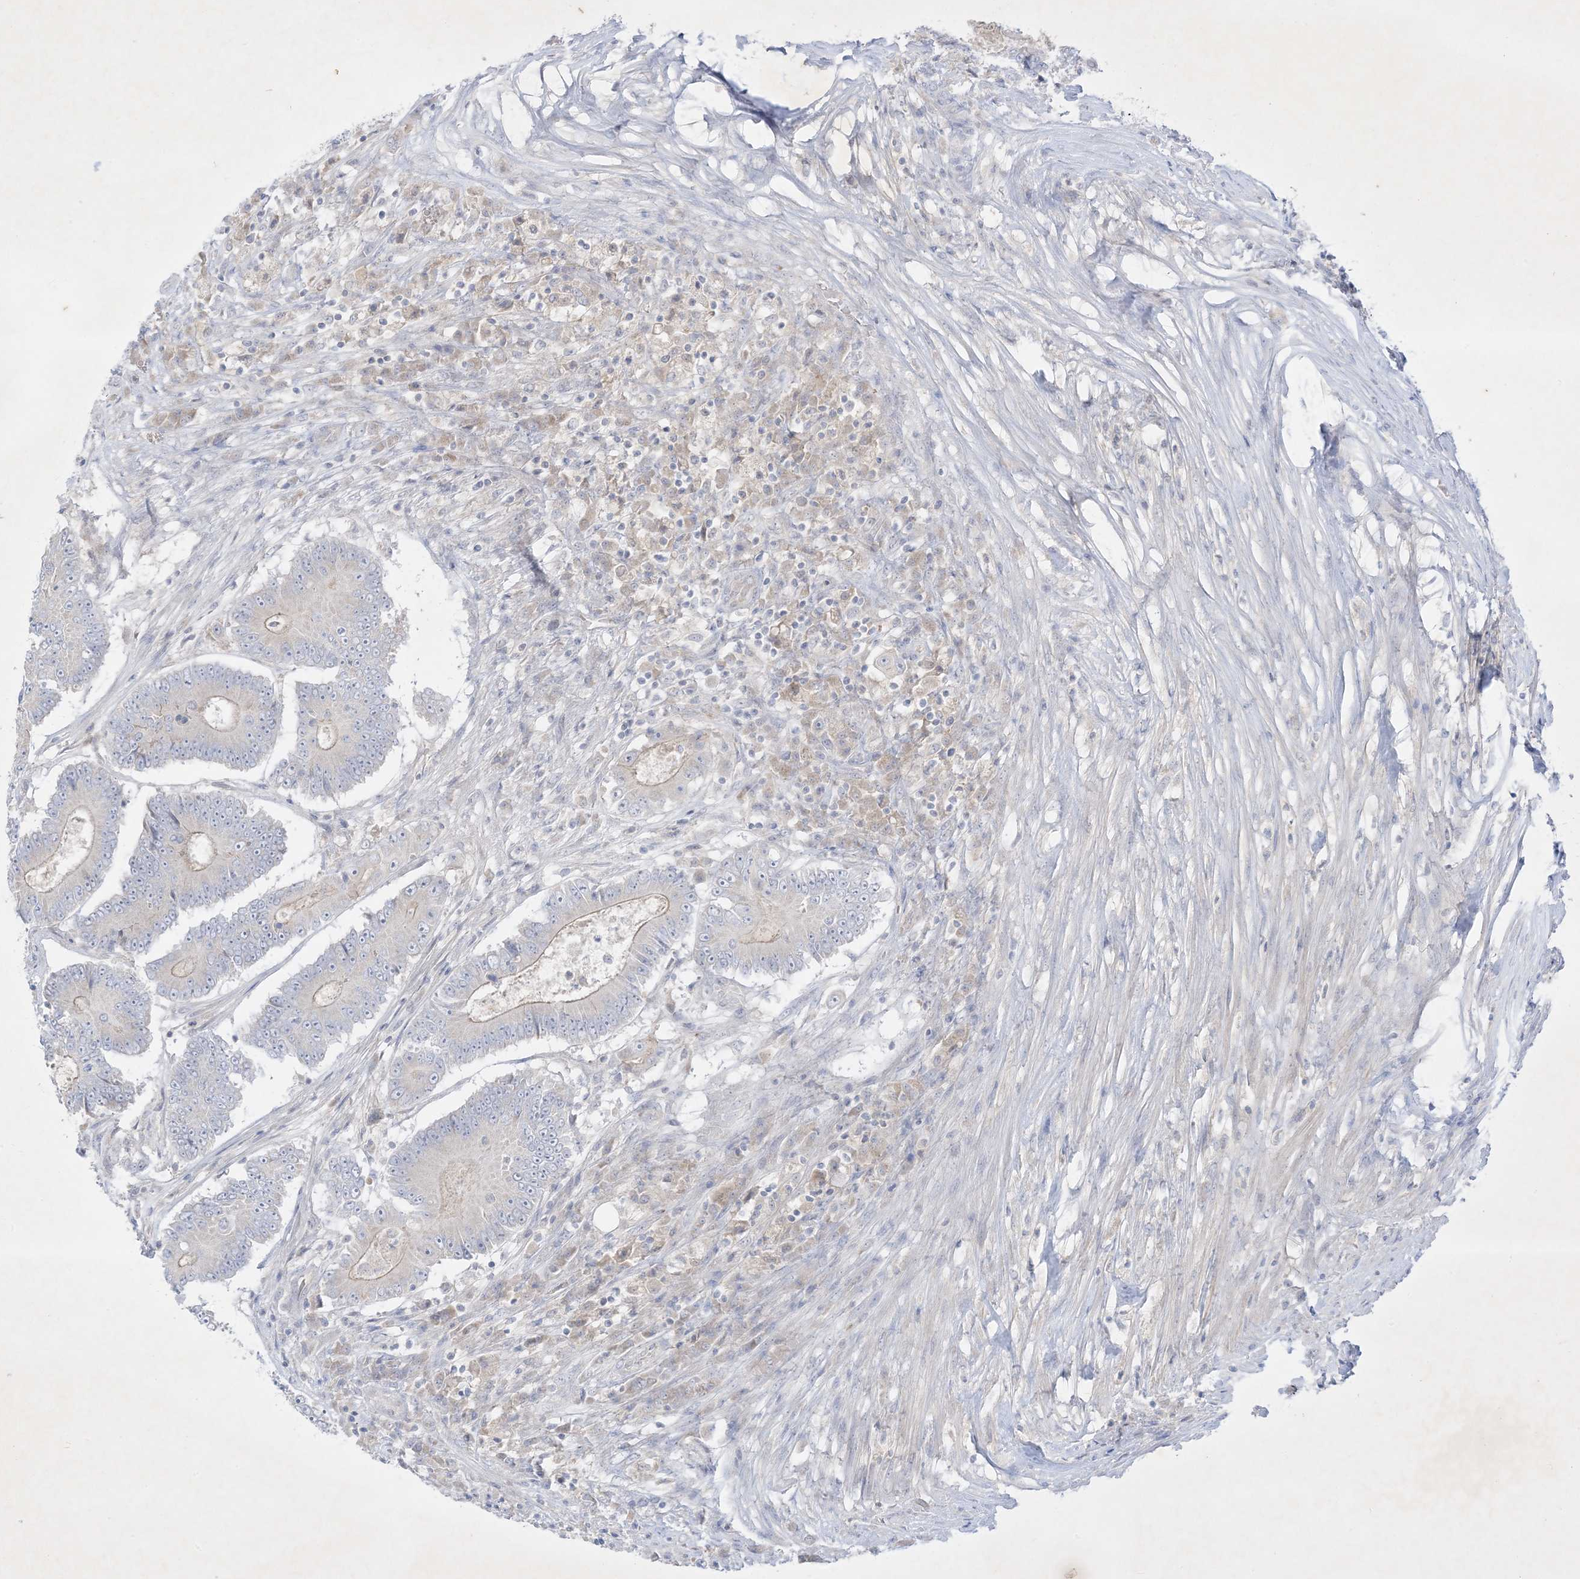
{"staining": {"intensity": "weak", "quantity": "<25%", "location": "cytoplasmic/membranous"}, "tissue": "colorectal cancer", "cell_type": "Tumor cells", "image_type": "cancer", "snomed": [{"axis": "morphology", "description": "Adenocarcinoma, NOS"}, {"axis": "topography", "description": "Colon"}], "caption": "High magnification brightfield microscopy of colorectal adenocarcinoma stained with DAB (3,3'-diaminobenzidine) (brown) and counterstained with hematoxylin (blue): tumor cells show no significant staining.", "gene": "PLEKHA3", "patient": {"sex": "male", "age": 83}}